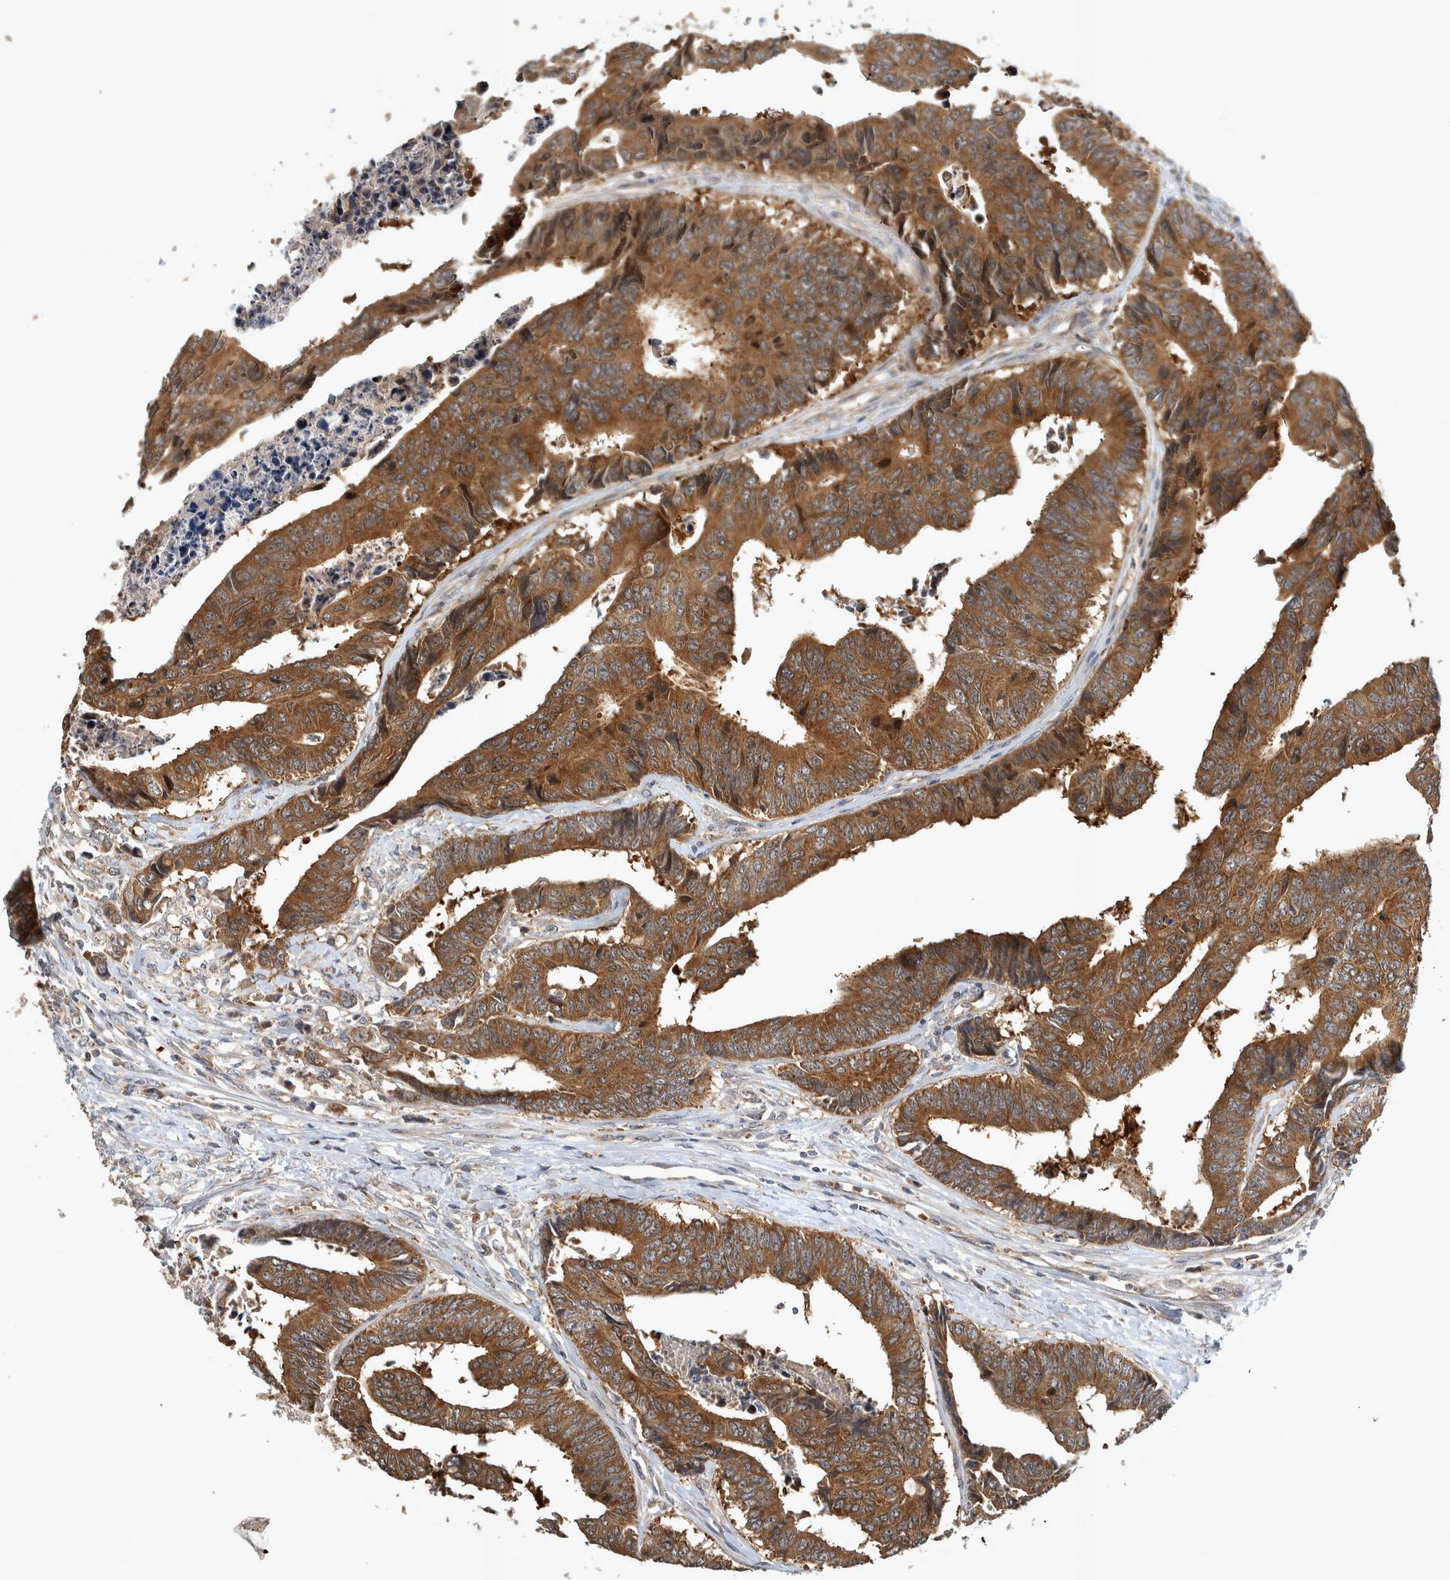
{"staining": {"intensity": "strong", "quantity": ">75%", "location": "cytoplasmic/membranous"}, "tissue": "colorectal cancer", "cell_type": "Tumor cells", "image_type": "cancer", "snomed": [{"axis": "morphology", "description": "Adenocarcinoma, NOS"}, {"axis": "topography", "description": "Rectum"}], "caption": "DAB (3,3'-diaminobenzidine) immunohistochemical staining of adenocarcinoma (colorectal) shows strong cytoplasmic/membranous protein positivity in about >75% of tumor cells. The staining is performed using DAB brown chromogen to label protein expression. The nuclei are counter-stained blue using hematoxylin.", "gene": "TRMT61B", "patient": {"sex": "male", "age": 84}}